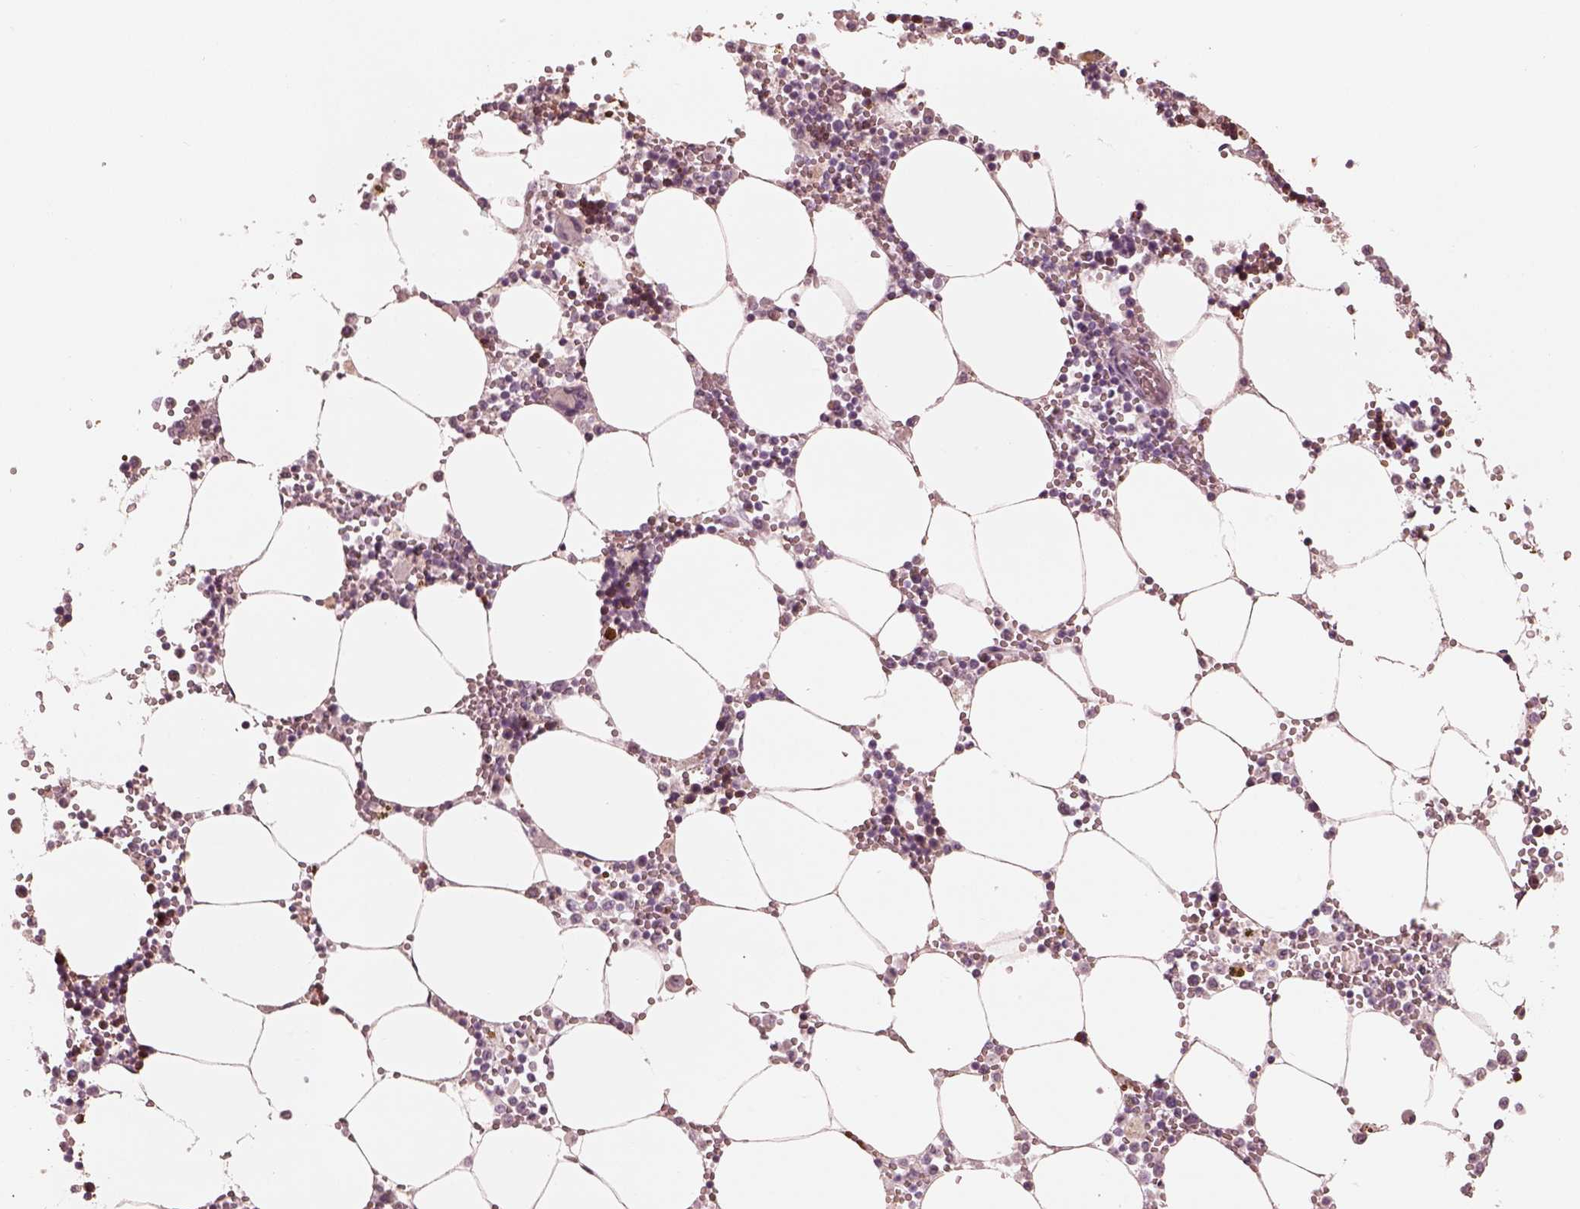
{"staining": {"intensity": "moderate", "quantity": "<25%", "location": "cytoplasmic/membranous"}, "tissue": "bone marrow", "cell_type": "Hematopoietic cells", "image_type": "normal", "snomed": [{"axis": "morphology", "description": "Normal tissue, NOS"}, {"axis": "topography", "description": "Bone marrow"}], "caption": "Bone marrow stained for a protein (brown) exhibits moderate cytoplasmic/membranous positive staining in approximately <25% of hematopoietic cells.", "gene": "ANKLE1", "patient": {"sex": "male", "age": 54}}